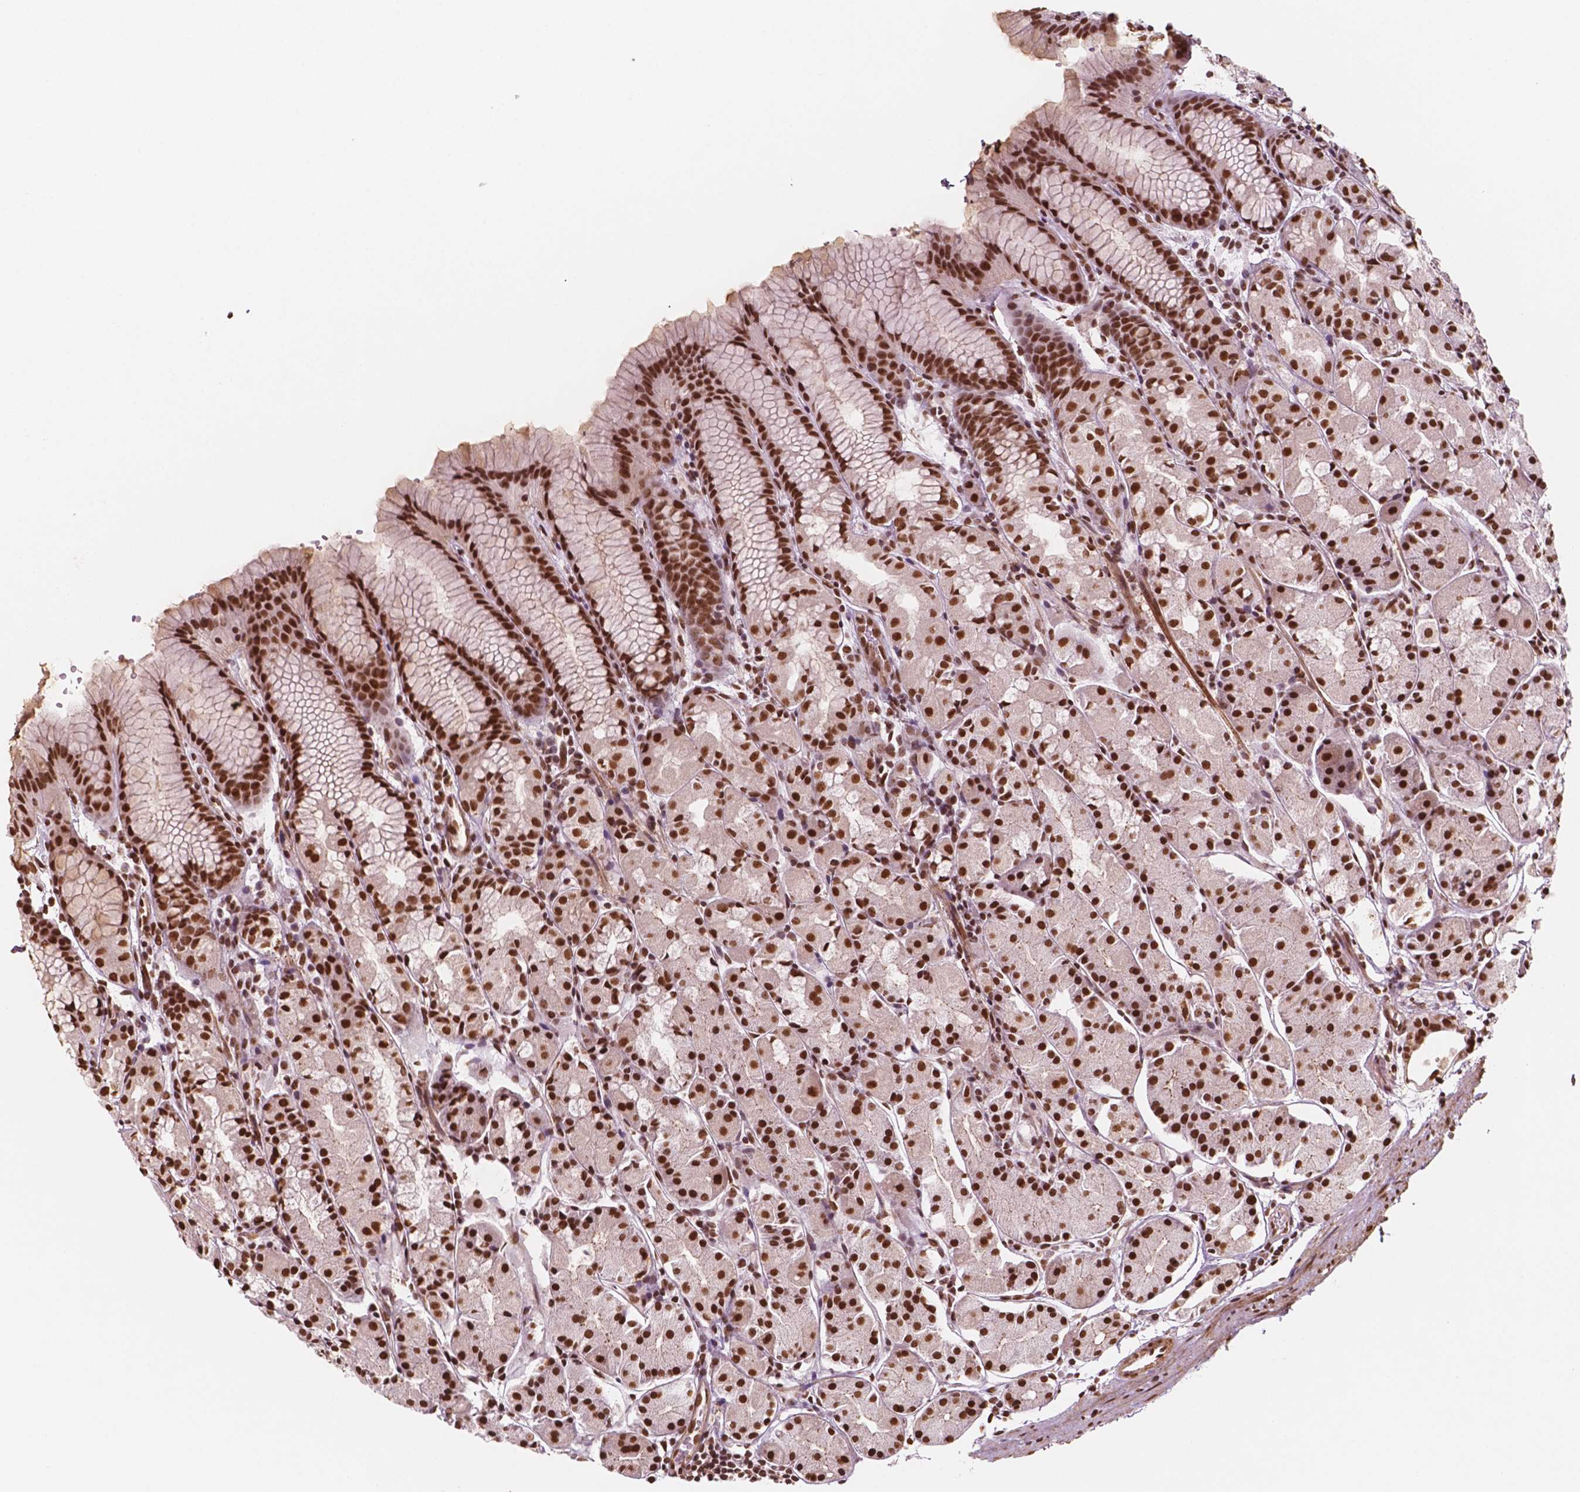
{"staining": {"intensity": "strong", "quantity": ">75%", "location": "nuclear"}, "tissue": "stomach", "cell_type": "Glandular cells", "image_type": "normal", "snomed": [{"axis": "morphology", "description": "Normal tissue, NOS"}, {"axis": "topography", "description": "Stomach, upper"}], "caption": "Immunohistochemical staining of normal human stomach shows >75% levels of strong nuclear protein positivity in approximately >75% of glandular cells.", "gene": "GTF3C5", "patient": {"sex": "male", "age": 47}}